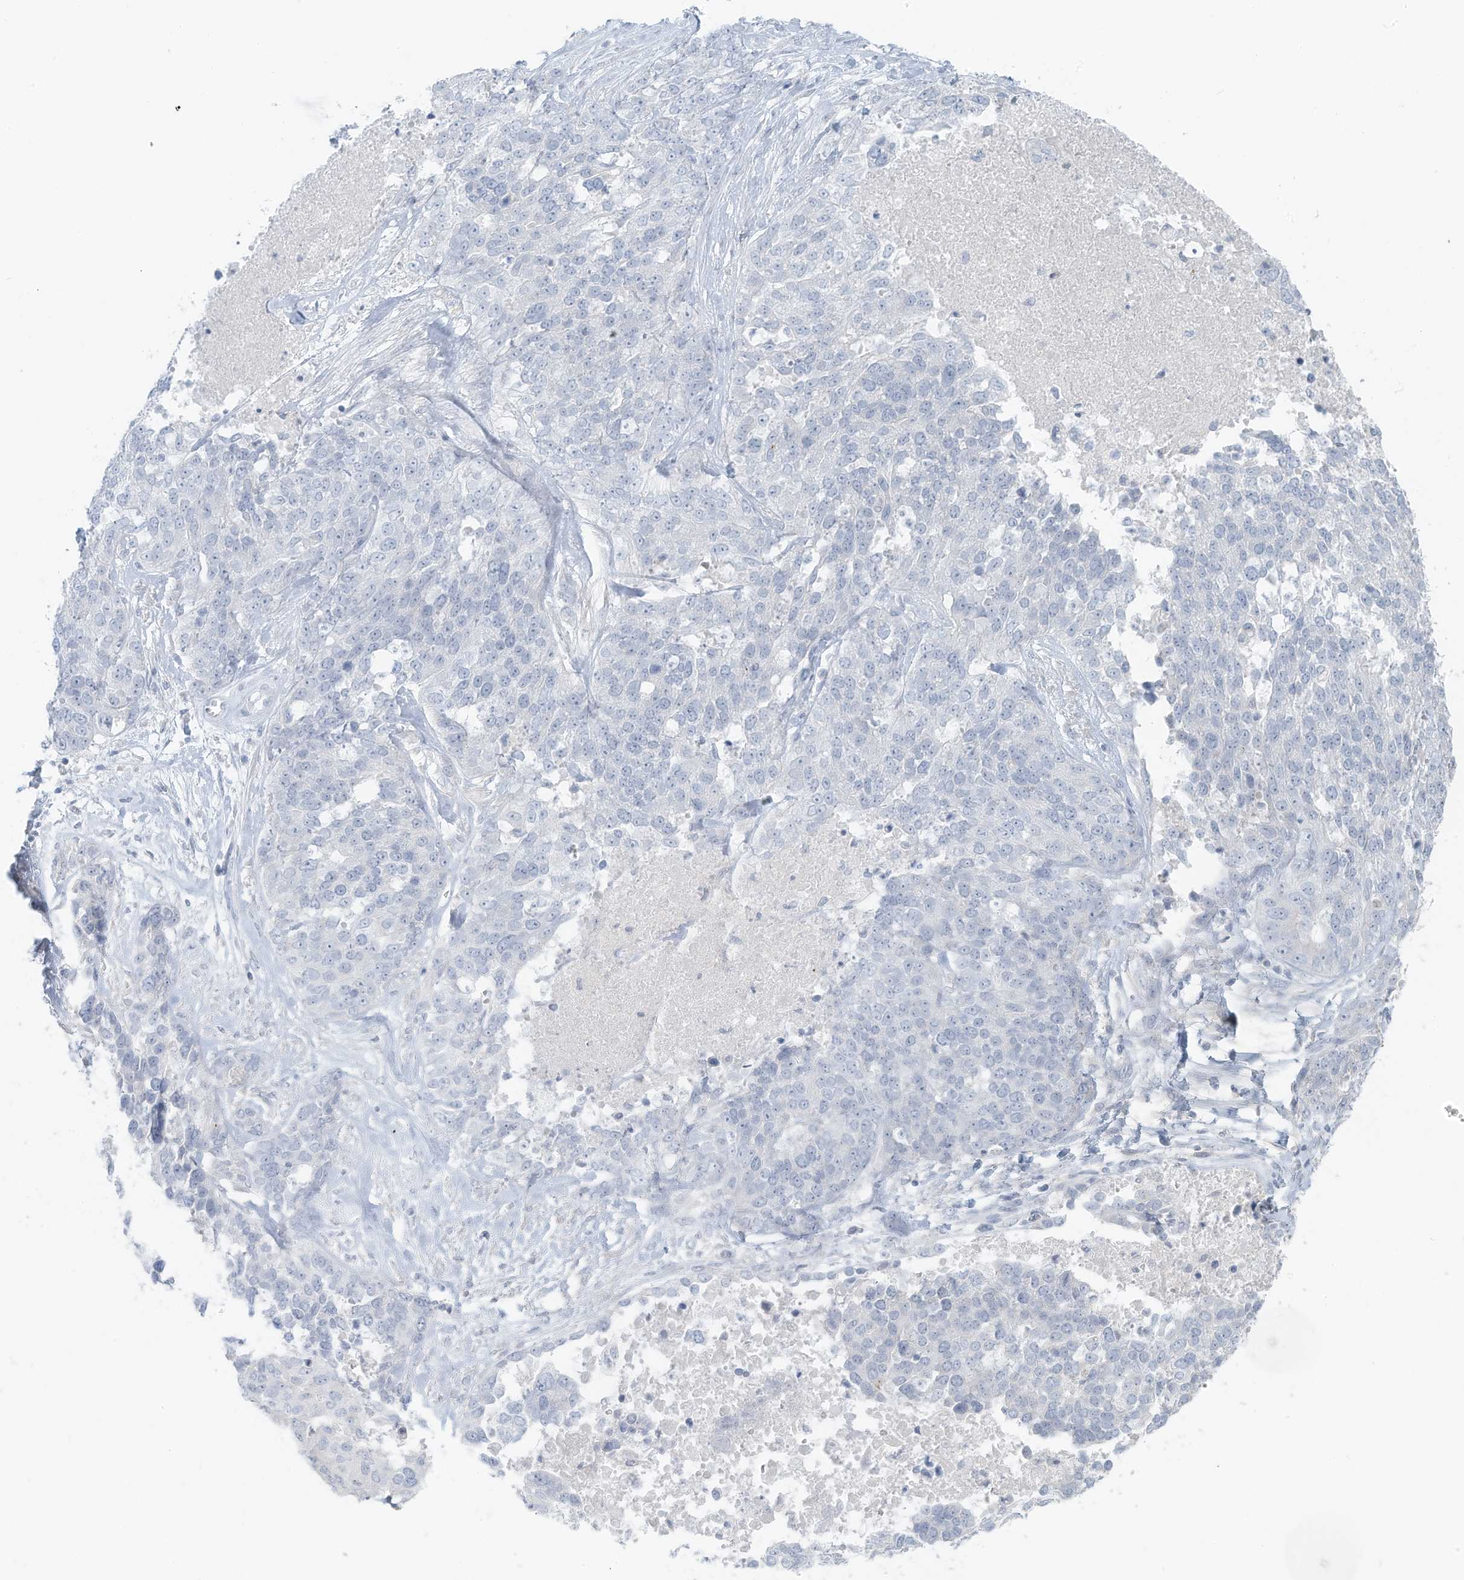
{"staining": {"intensity": "negative", "quantity": "none", "location": "none"}, "tissue": "ovarian cancer", "cell_type": "Tumor cells", "image_type": "cancer", "snomed": [{"axis": "morphology", "description": "Cystadenocarcinoma, serous, NOS"}, {"axis": "topography", "description": "Ovary"}], "caption": "Immunohistochemistry micrograph of ovarian cancer (serous cystadenocarcinoma) stained for a protein (brown), which displays no positivity in tumor cells. (DAB (3,3'-diaminobenzidine) immunohistochemistry with hematoxylin counter stain).", "gene": "SLC25A43", "patient": {"sex": "female", "age": 44}}